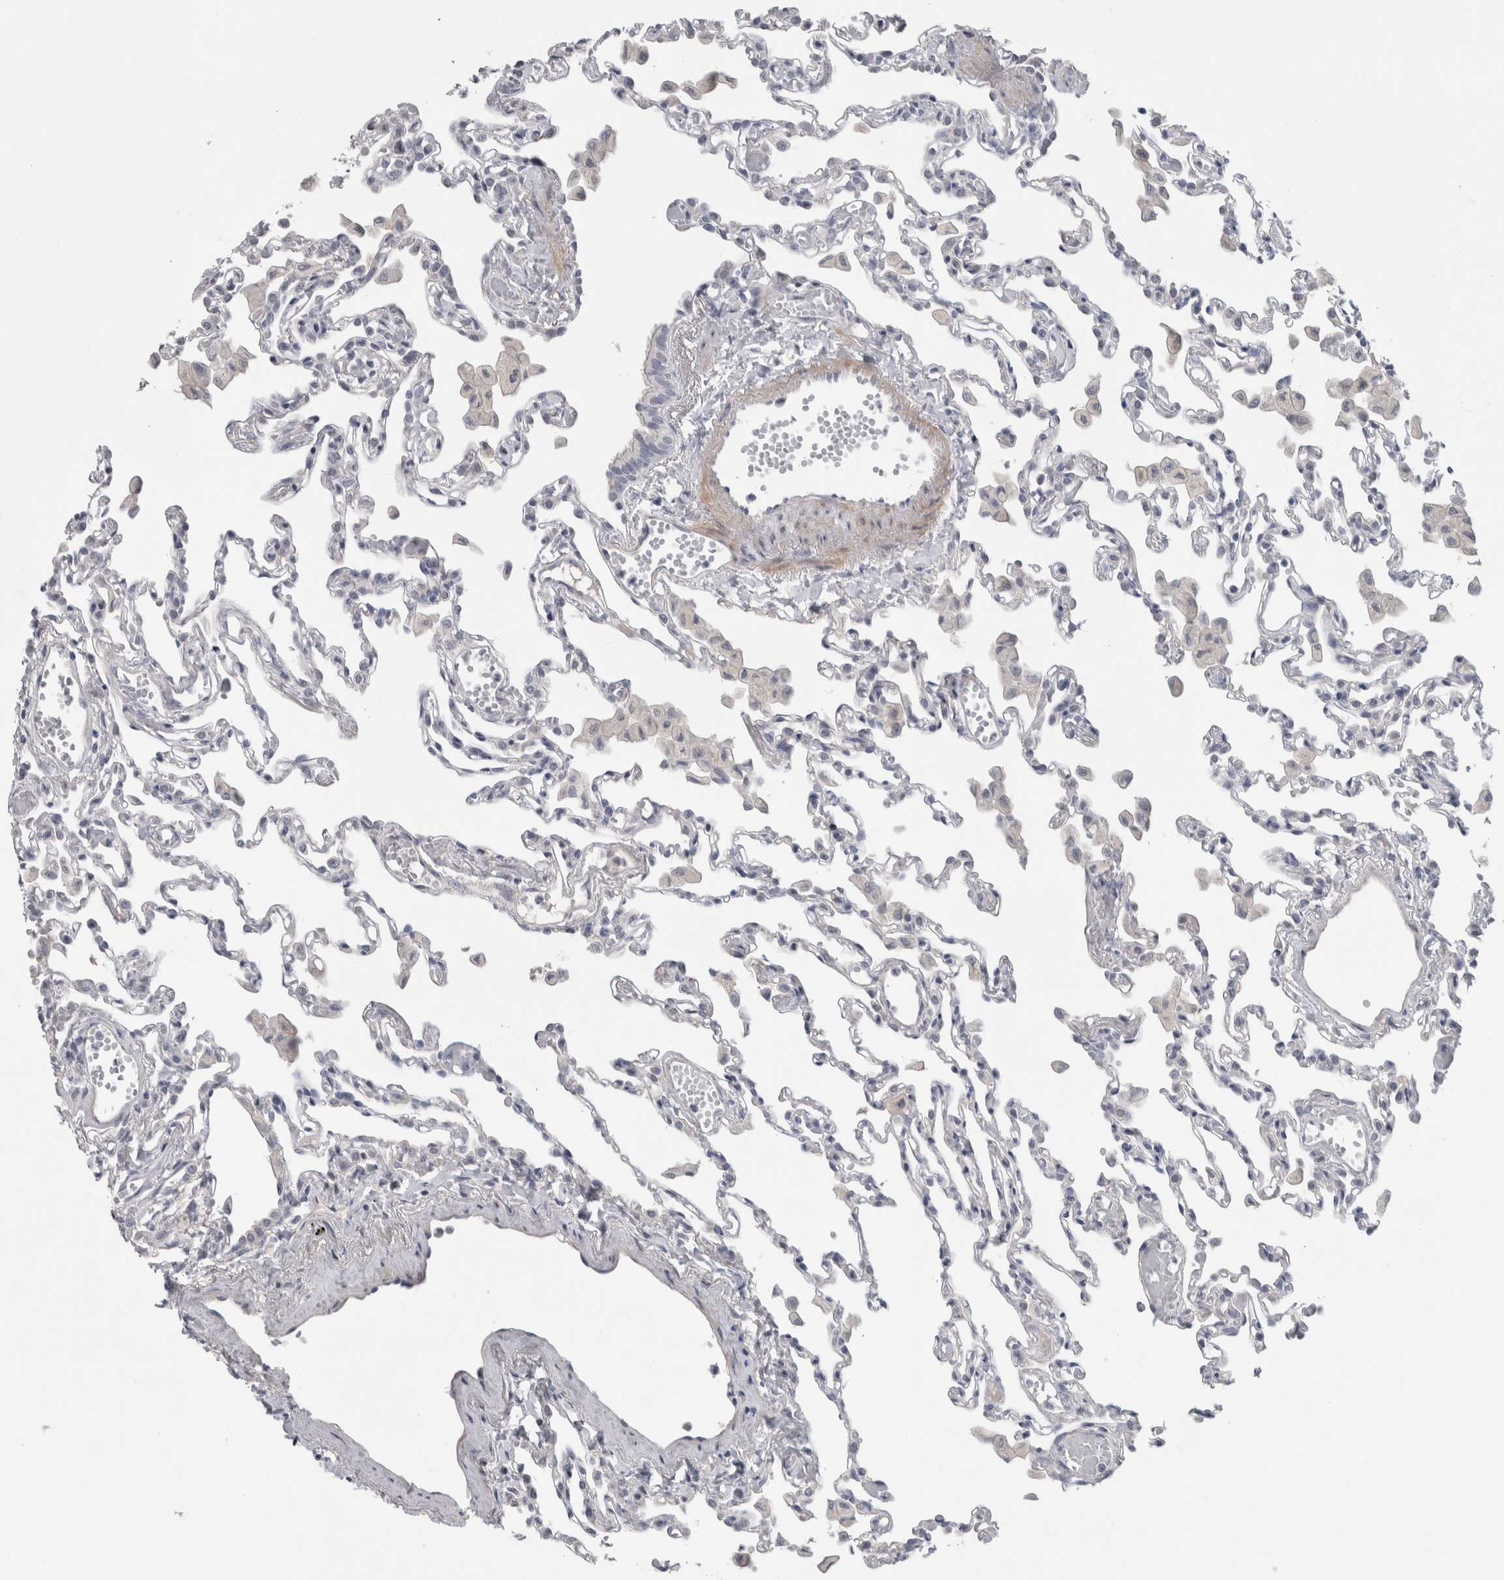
{"staining": {"intensity": "negative", "quantity": "none", "location": "none"}, "tissue": "lung", "cell_type": "Alveolar cells", "image_type": "normal", "snomed": [{"axis": "morphology", "description": "Normal tissue, NOS"}, {"axis": "topography", "description": "Bronchus"}, {"axis": "topography", "description": "Lung"}], "caption": "Immunohistochemistry (IHC) image of normal lung: lung stained with DAB (3,3'-diaminobenzidine) displays no significant protein positivity in alveolar cells.", "gene": "ADAM2", "patient": {"sex": "female", "age": 49}}